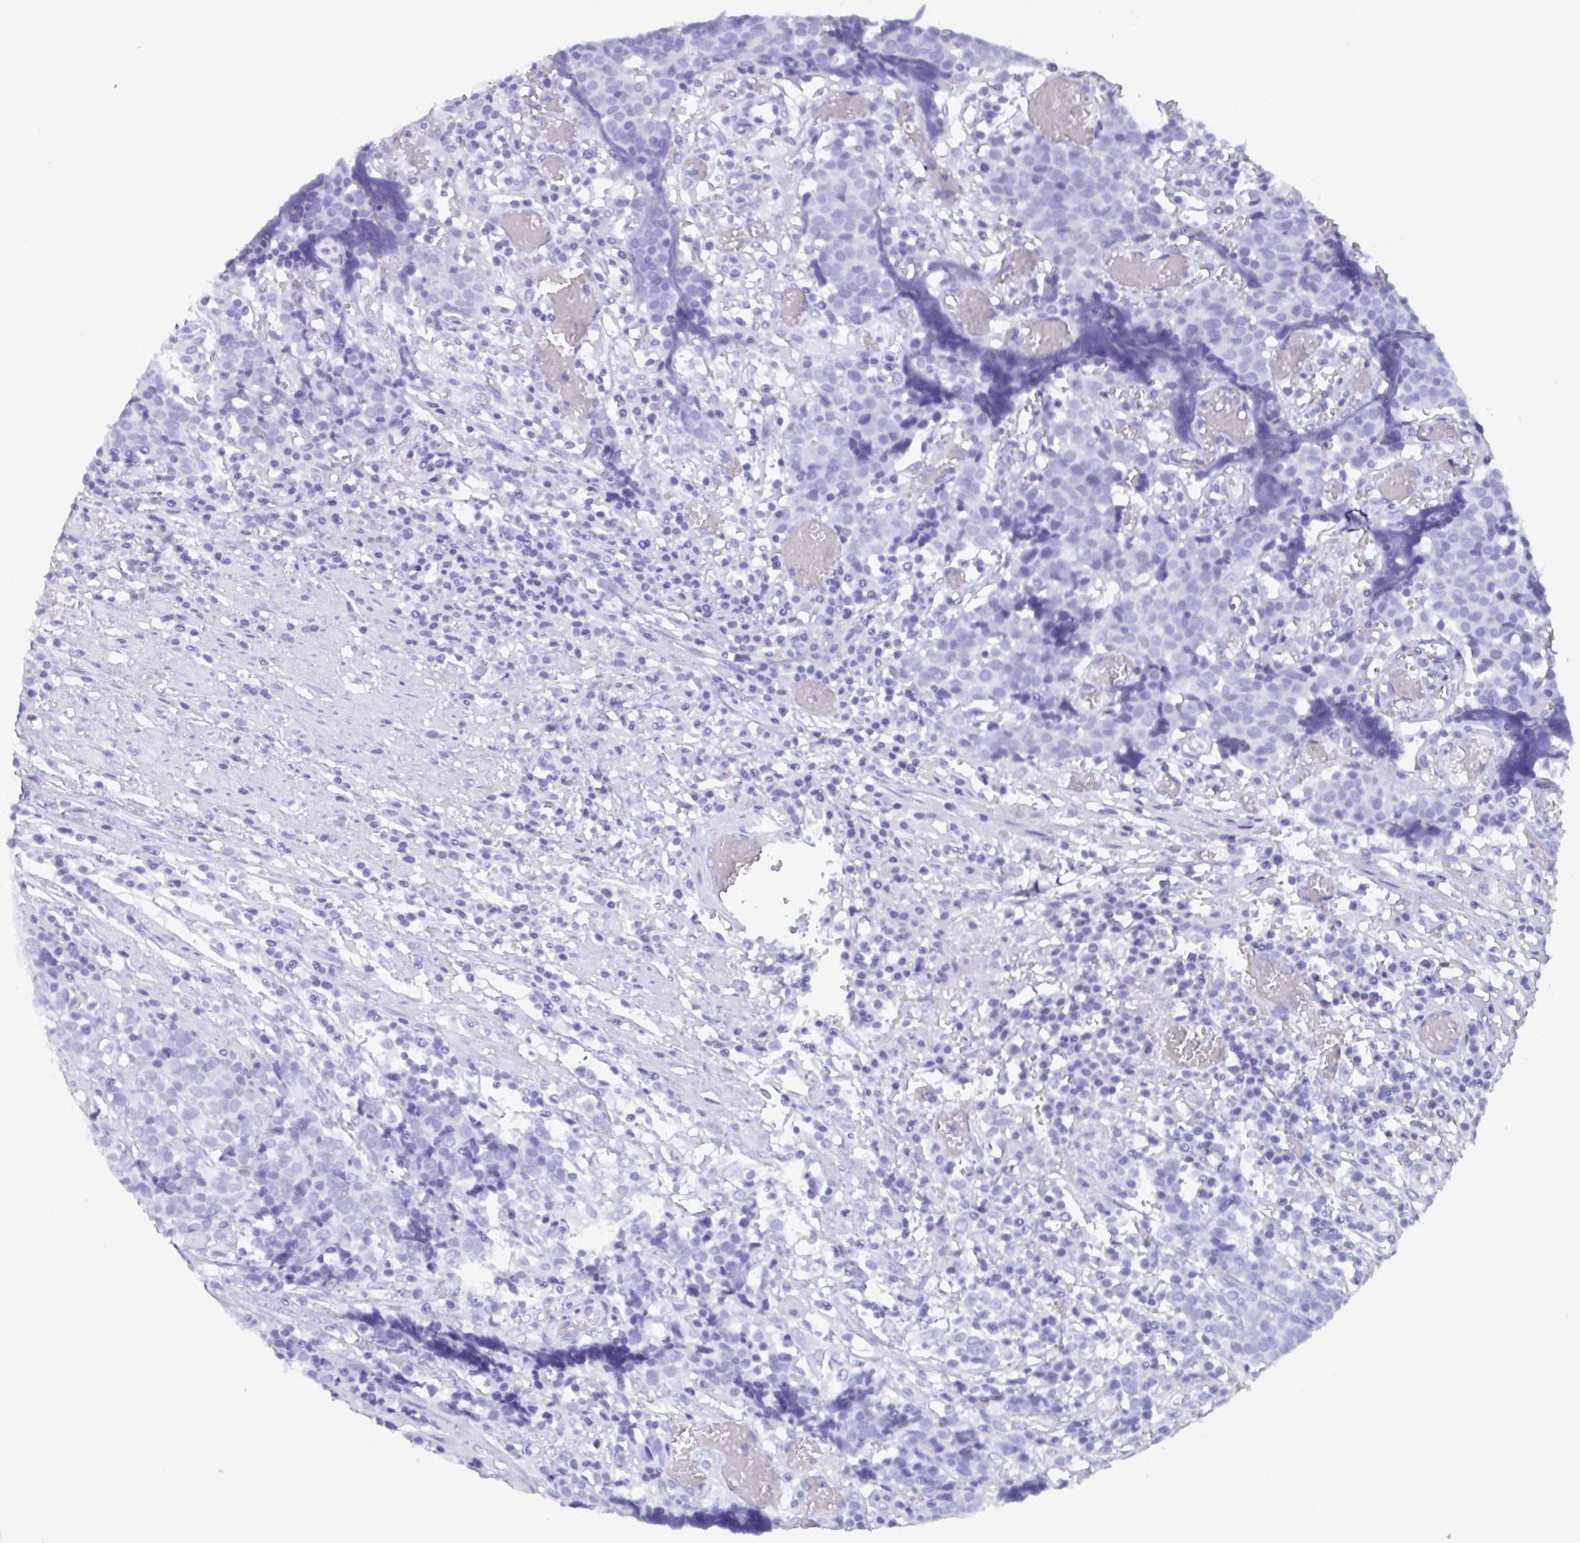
{"staining": {"intensity": "negative", "quantity": "none", "location": "none"}, "tissue": "prostate cancer", "cell_type": "Tumor cells", "image_type": "cancer", "snomed": [{"axis": "morphology", "description": "Adenocarcinoma, High grade"}, {"axis": "topography", "description": "Prostate and seminal vesicle, NOS"}], "caption": "The photomicrograph reveals no significant staining in tumor cells of prostate high-grade adenocarcinoma.", "gene": "AGFG2", "patient": {"sex": "male", "age": 60}}